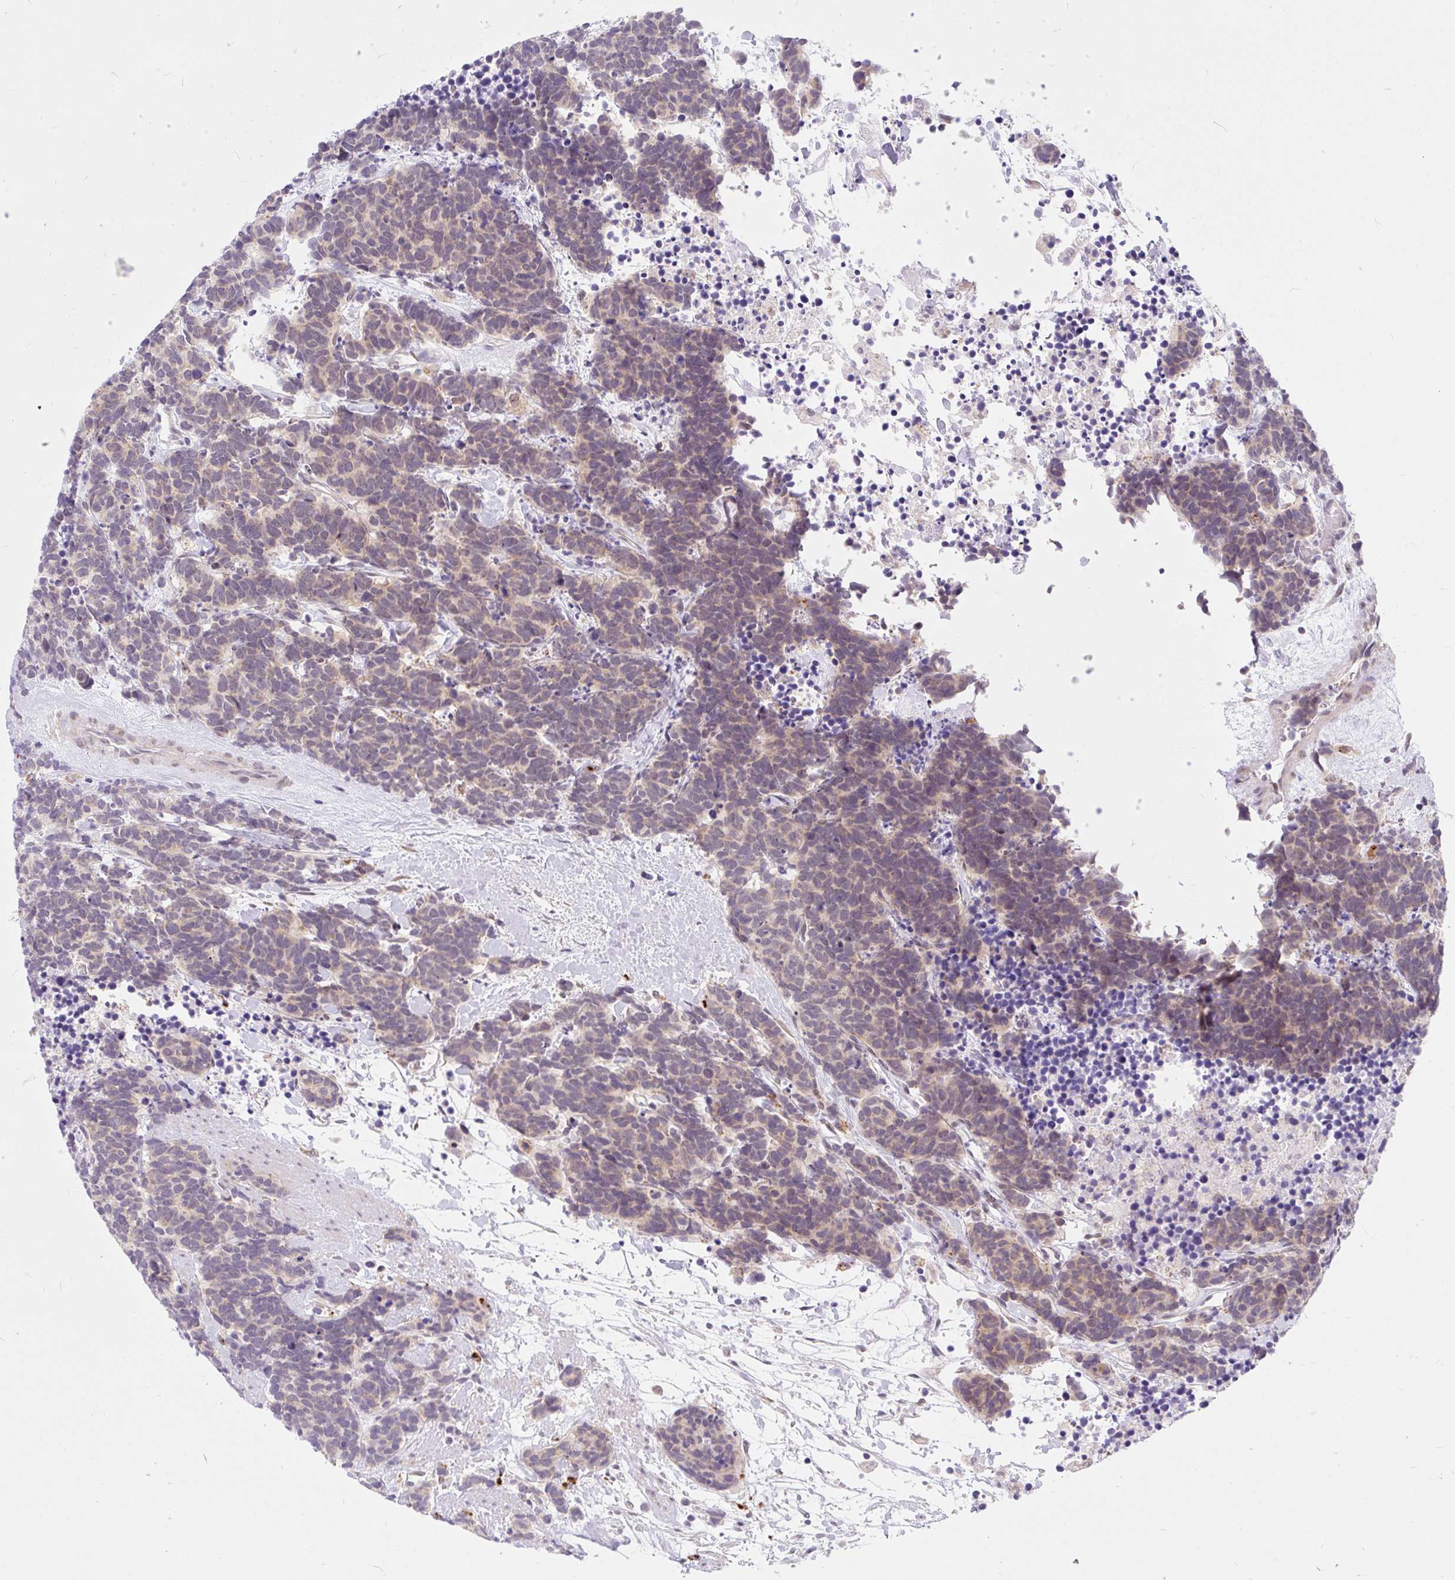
{"staining": {"intensity": "weak", "quantity": "25%-75%", "location": "cytoplasmic/membranous"}, "tissue": "carcinoid", "cell_type": "Tumor cells", "image_type": "cancer", "snomed": [{"axis": "morphology", "description": "Carcinoma, NOS"}, {"axis": "morphology", "description": "Carcinoid, malignant, NOS"}, {"axis": "topography", "description": "Prostate"}], "caption": "Carcinoid tissue reveals weak cytoplasmic/membranous positivity in approximately 25%-75% of tumor cells, visualized by immunohistochemistry. The staining is performed using DAB (3,3'-diaminobenzidine) brown chromogen to label protein expression. The nuclei are counter-stained blue using hematoxylin.", "gene": "SRSF10", "patient": {"sex": "male", "age": 57}}